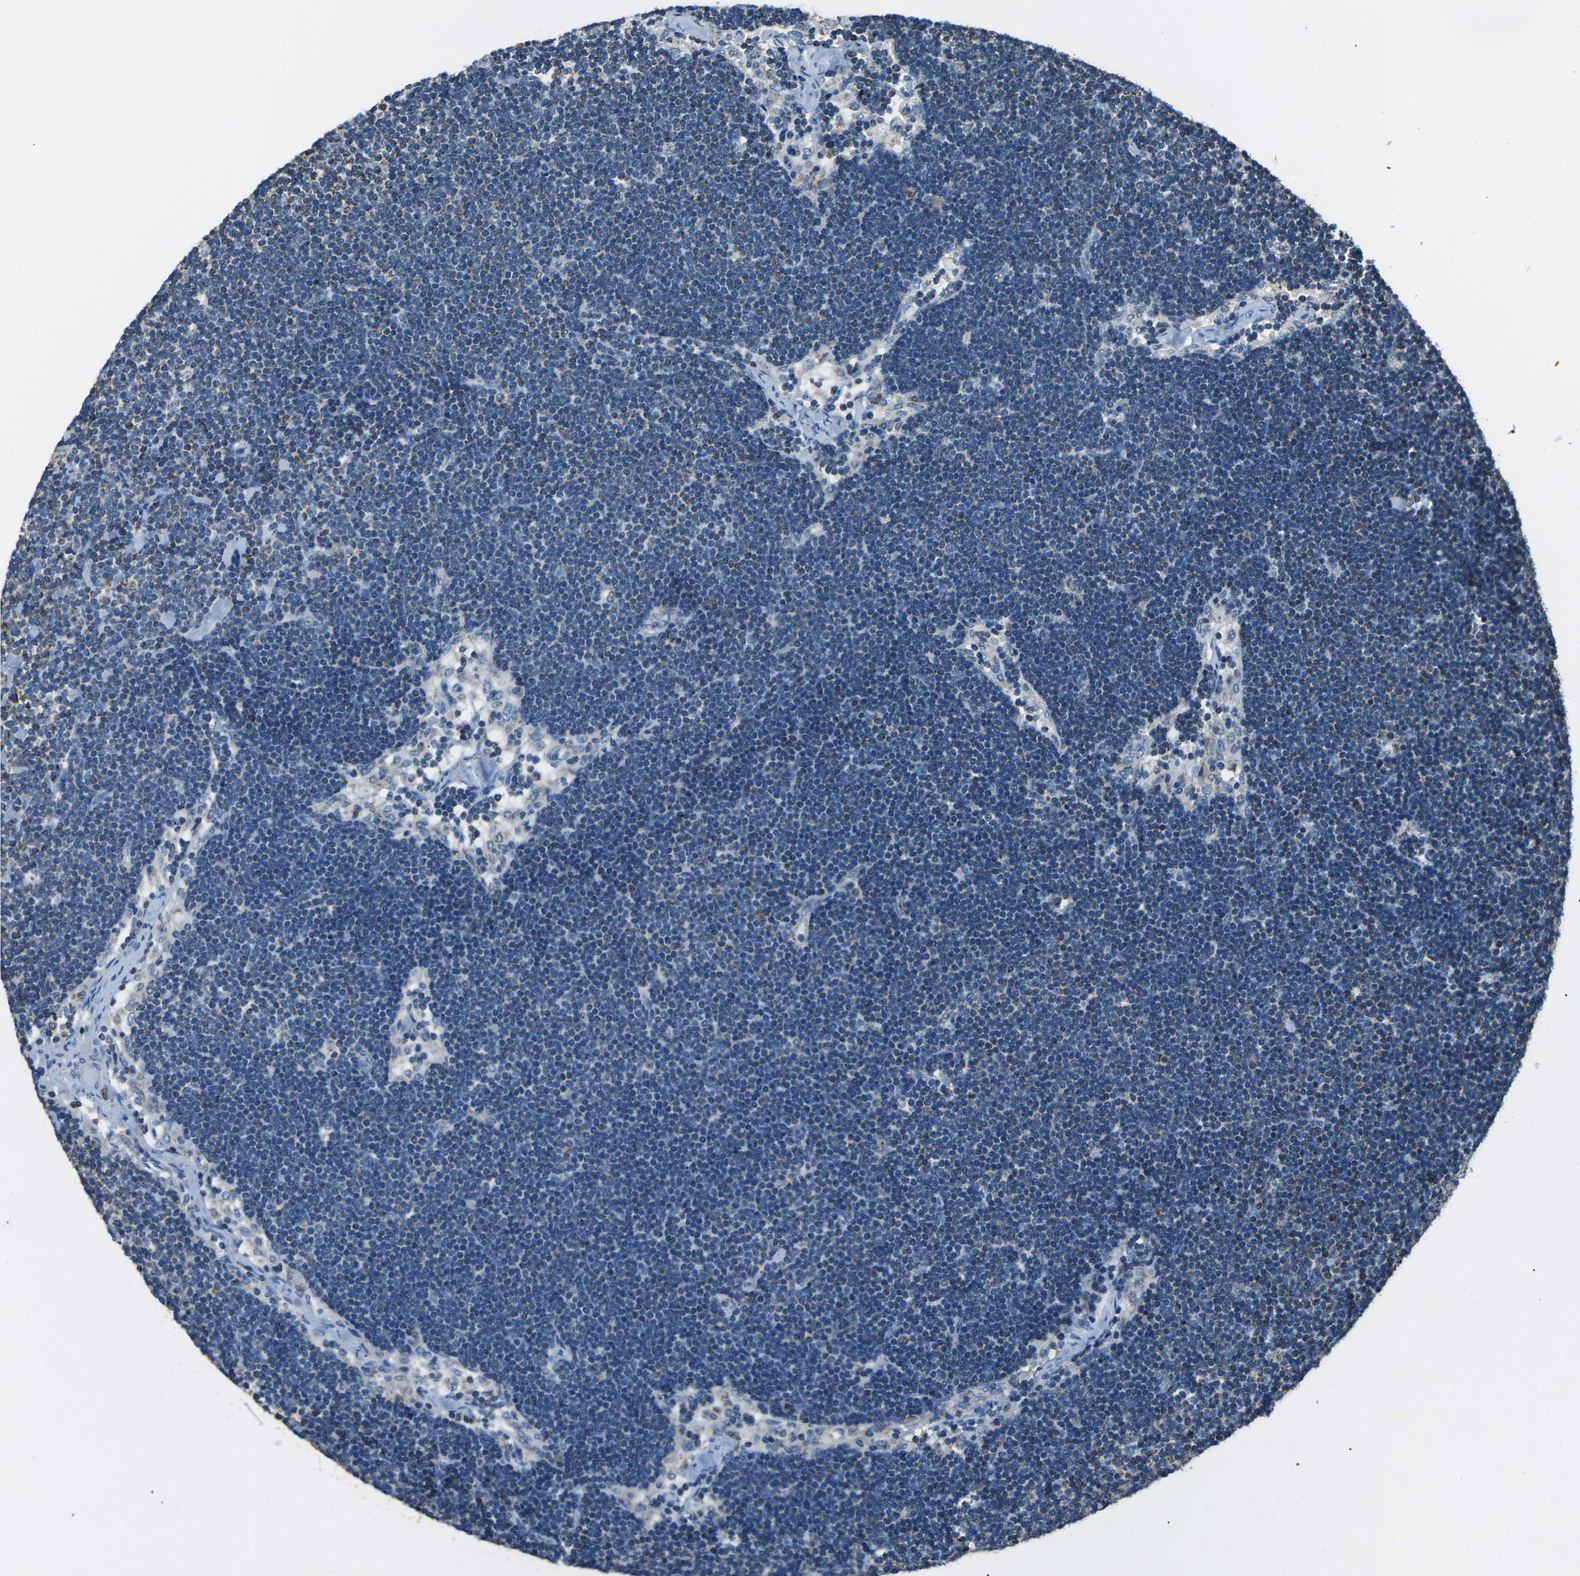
{"staining": {"intensity": "moderate", "quantity": "25%-75%", "location": "cytoplasmic/membranous"}, "tissue": "lymph node", "cell_type": "Germinal center cells", "image_type": "normal", "snomed": [{"axis": "morphology", "description": "Normal tissue, NOS"}, {"axis": "topography", "description": "Lymph node"}], "caption": "Protein expression by IHC demonstrates moderate cytoplasmic/membranous staining in about 25%-75% of germinal center cells in benign lymph node.", "gene": "IRF3", "patient": {"sex": "male", "age": 63}}